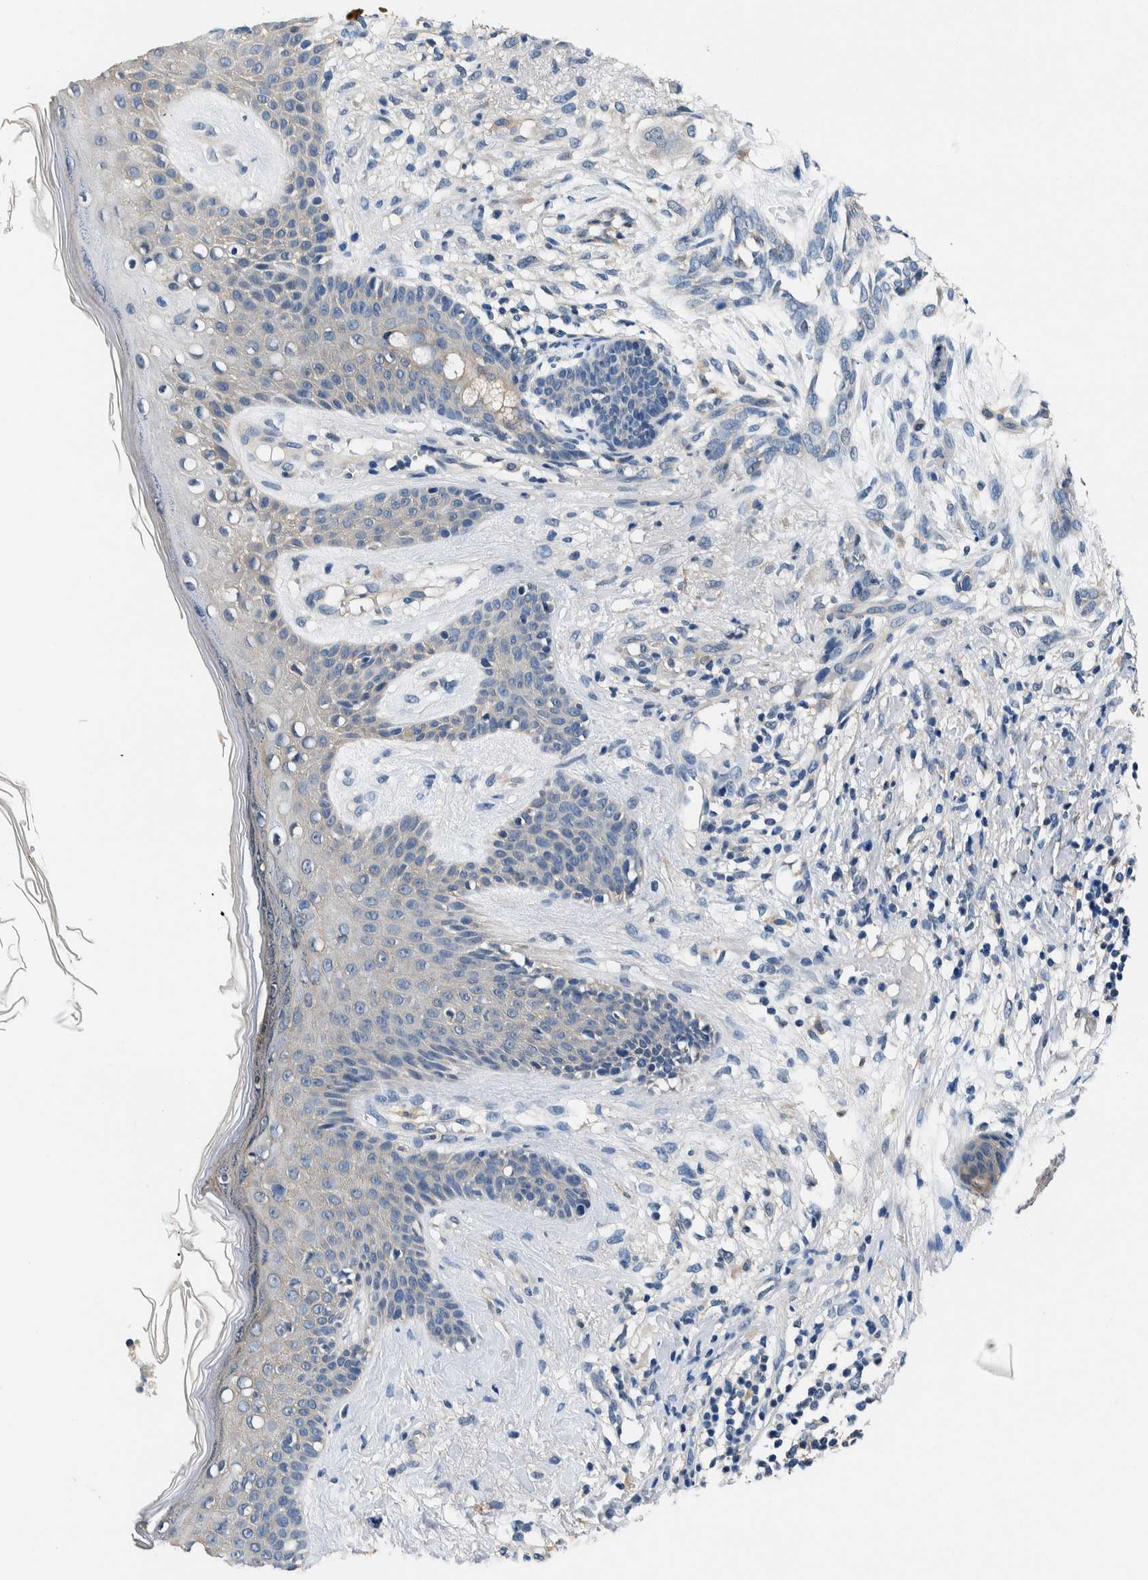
{"staining": {"intensity": "negative", "quantity": "none", "location": "none"}, "tissue": "skin cancer", "cell_type": "Tumor cells", "image_type": "cancer", "snomed": [{"axis": "morphology", "description": "Basal cell carcinoma"}, {"axis": "topography", "description": "Skin"}], "caption": "Skin cancer (basal cell carcinoma) was stained to show a protein in brown. There is no significant positivity in tumor cells.", "gene": "NIBAN2", "patient": {"sex": "female", "age": 88}}